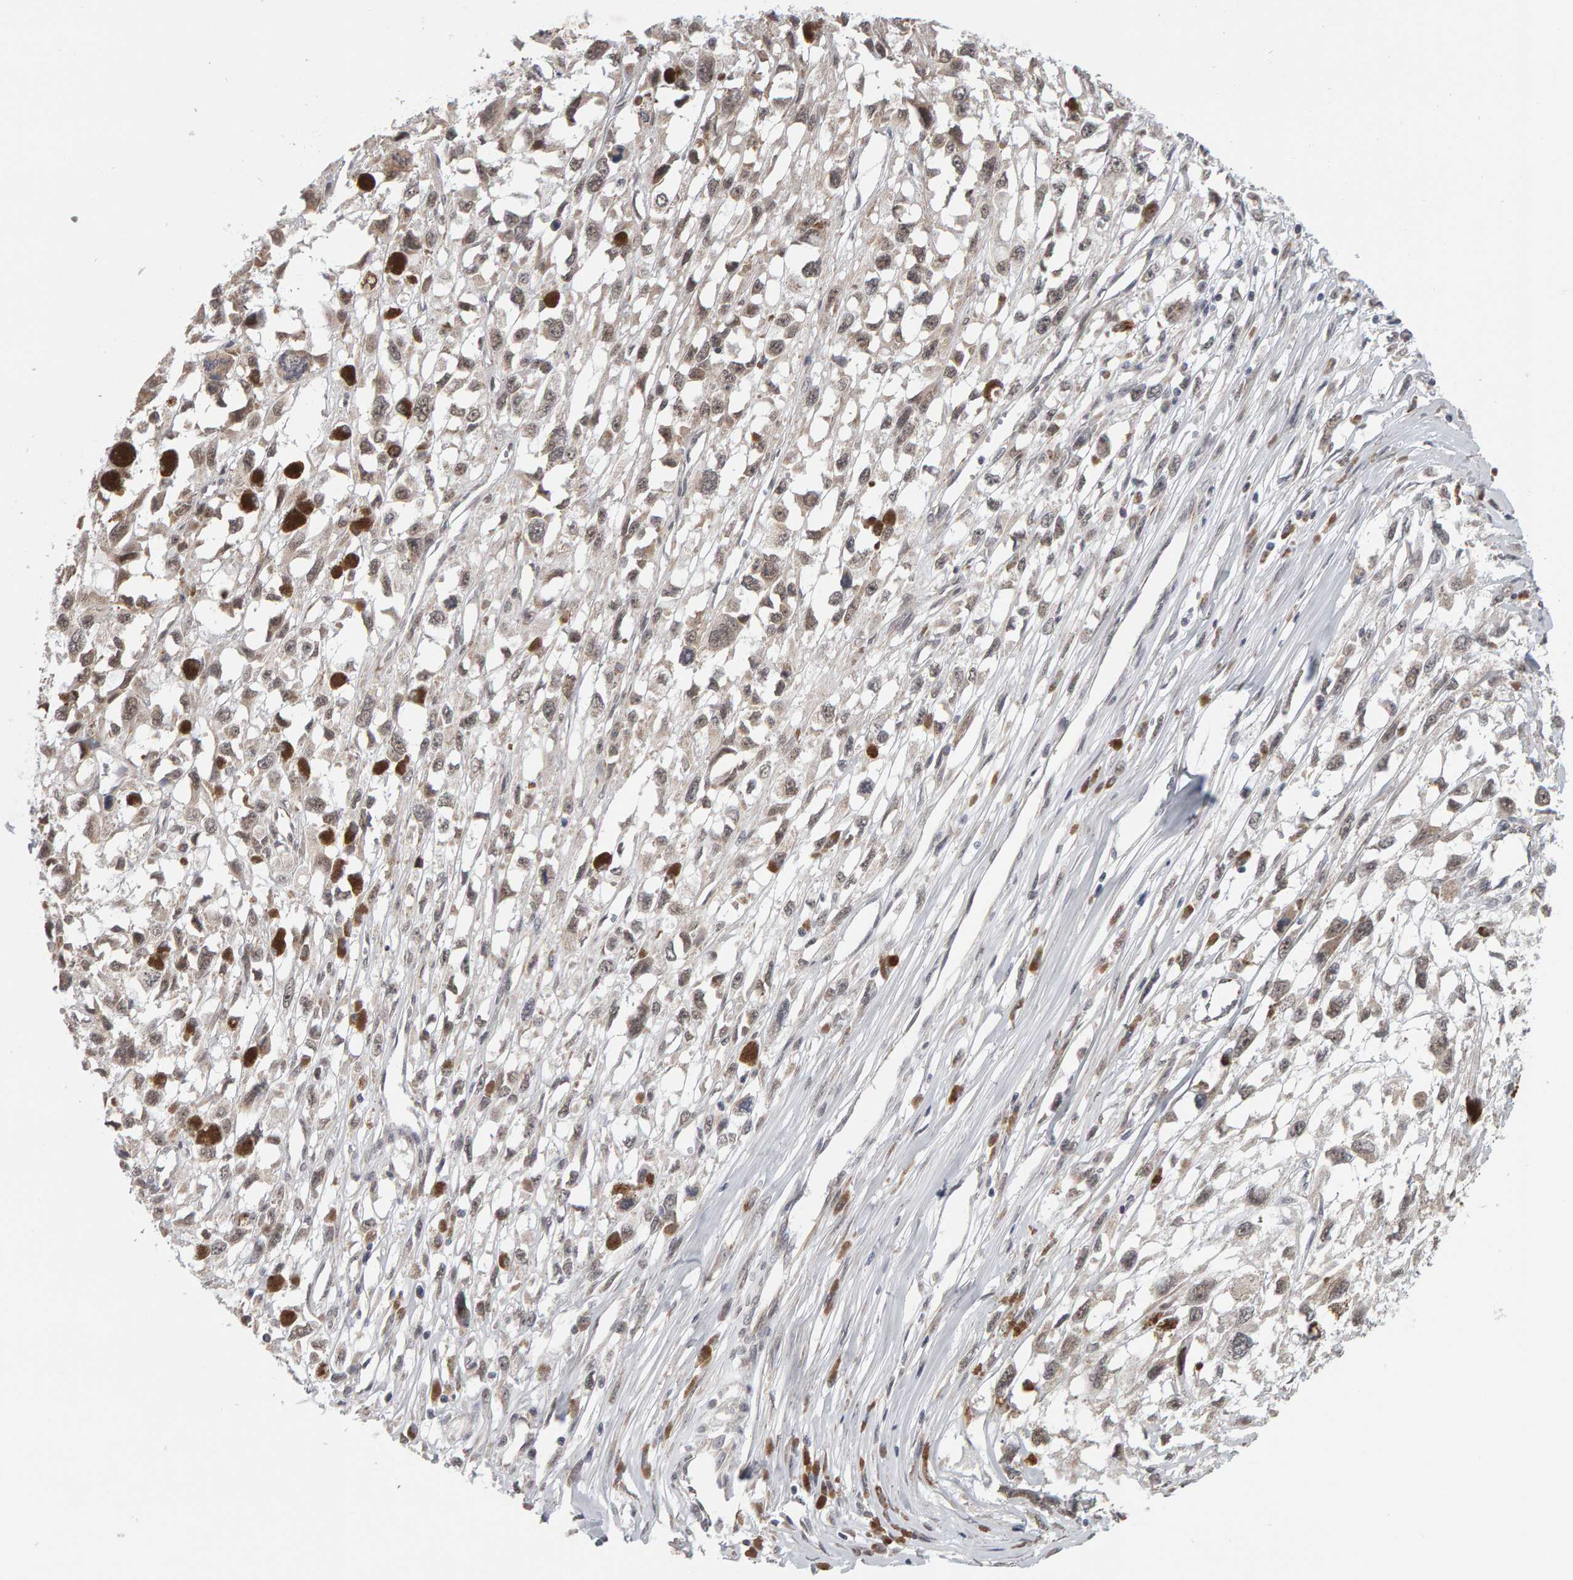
{"staining": {"intensity": "weak", "quantity": ">75%", "location": "nuclear"}, "tissue": "melanoma", "cell_type": "Tumor cells", "image_type": "cancer", "snomed": [{"axis": "morphology", "description": "Malignant melanoma, Metastatic site"}, {"axis": "topography", "description": "Lymph node"}], "caption": "High-power microscopy captured an IHC histopathology image of malignant melanoma (metastatic site), revealing weak nuclear expression in about >75% of tumor cells.", "gene": "DAP3", "patient": {"sex": "male", "age": 59}}